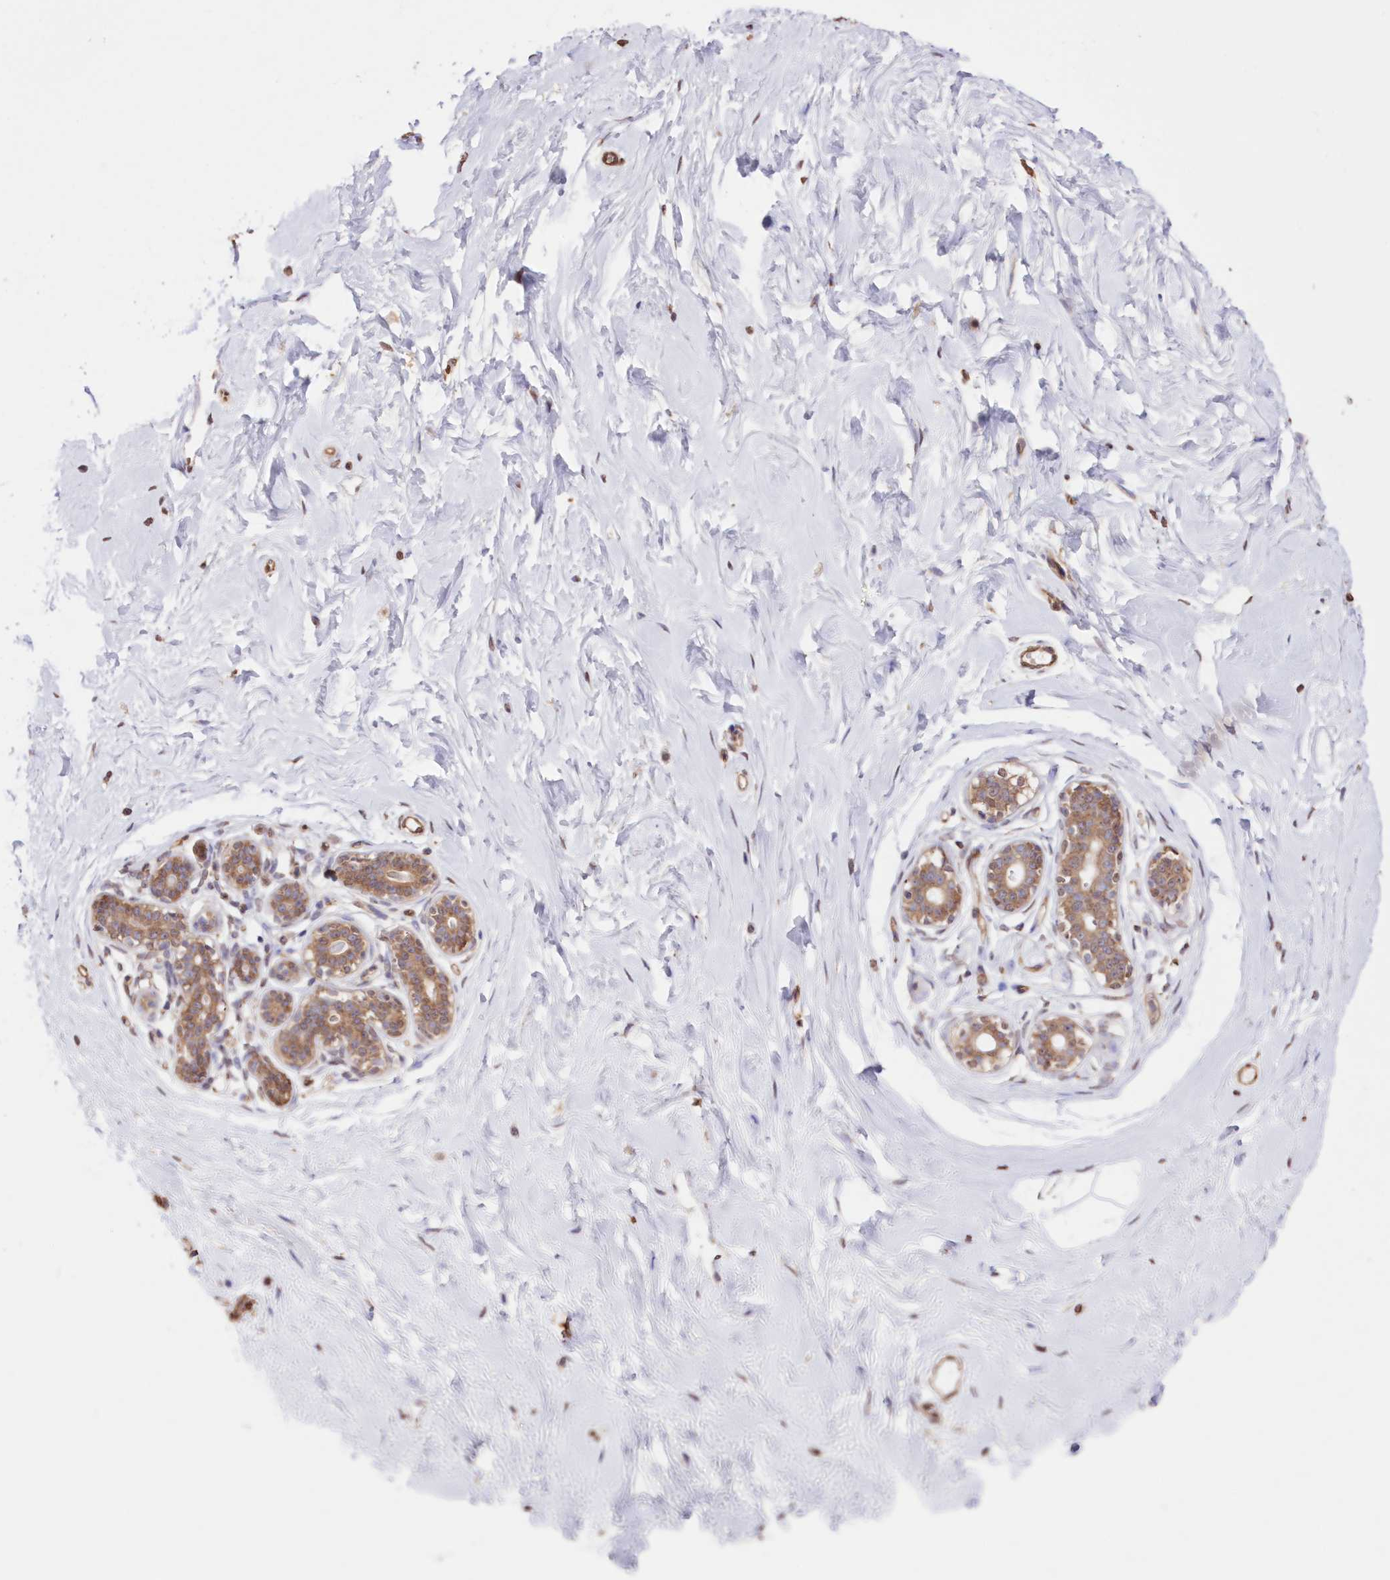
{"staining": {"intensity": "negative", "quantity": "none", "location": "none"}, "tissue": "breast", "cell_type": "Adipocytes", "image_type": "normal", "snomed": [{"axis": "morphology", "description": "Normal tissue, NOS"}, {"axis": "morphology", "description": "Adenoma, NOS"}, {"axis": "topography", "description": "Breast"}], "caption": "Immunohistochemical staining of benign human breast shows no significant positivity in adipocytes. (DAB immunohistochemistry, high magnification).", "gene": "FCHO2", "patient": {"sex": "female", "age": 23}}